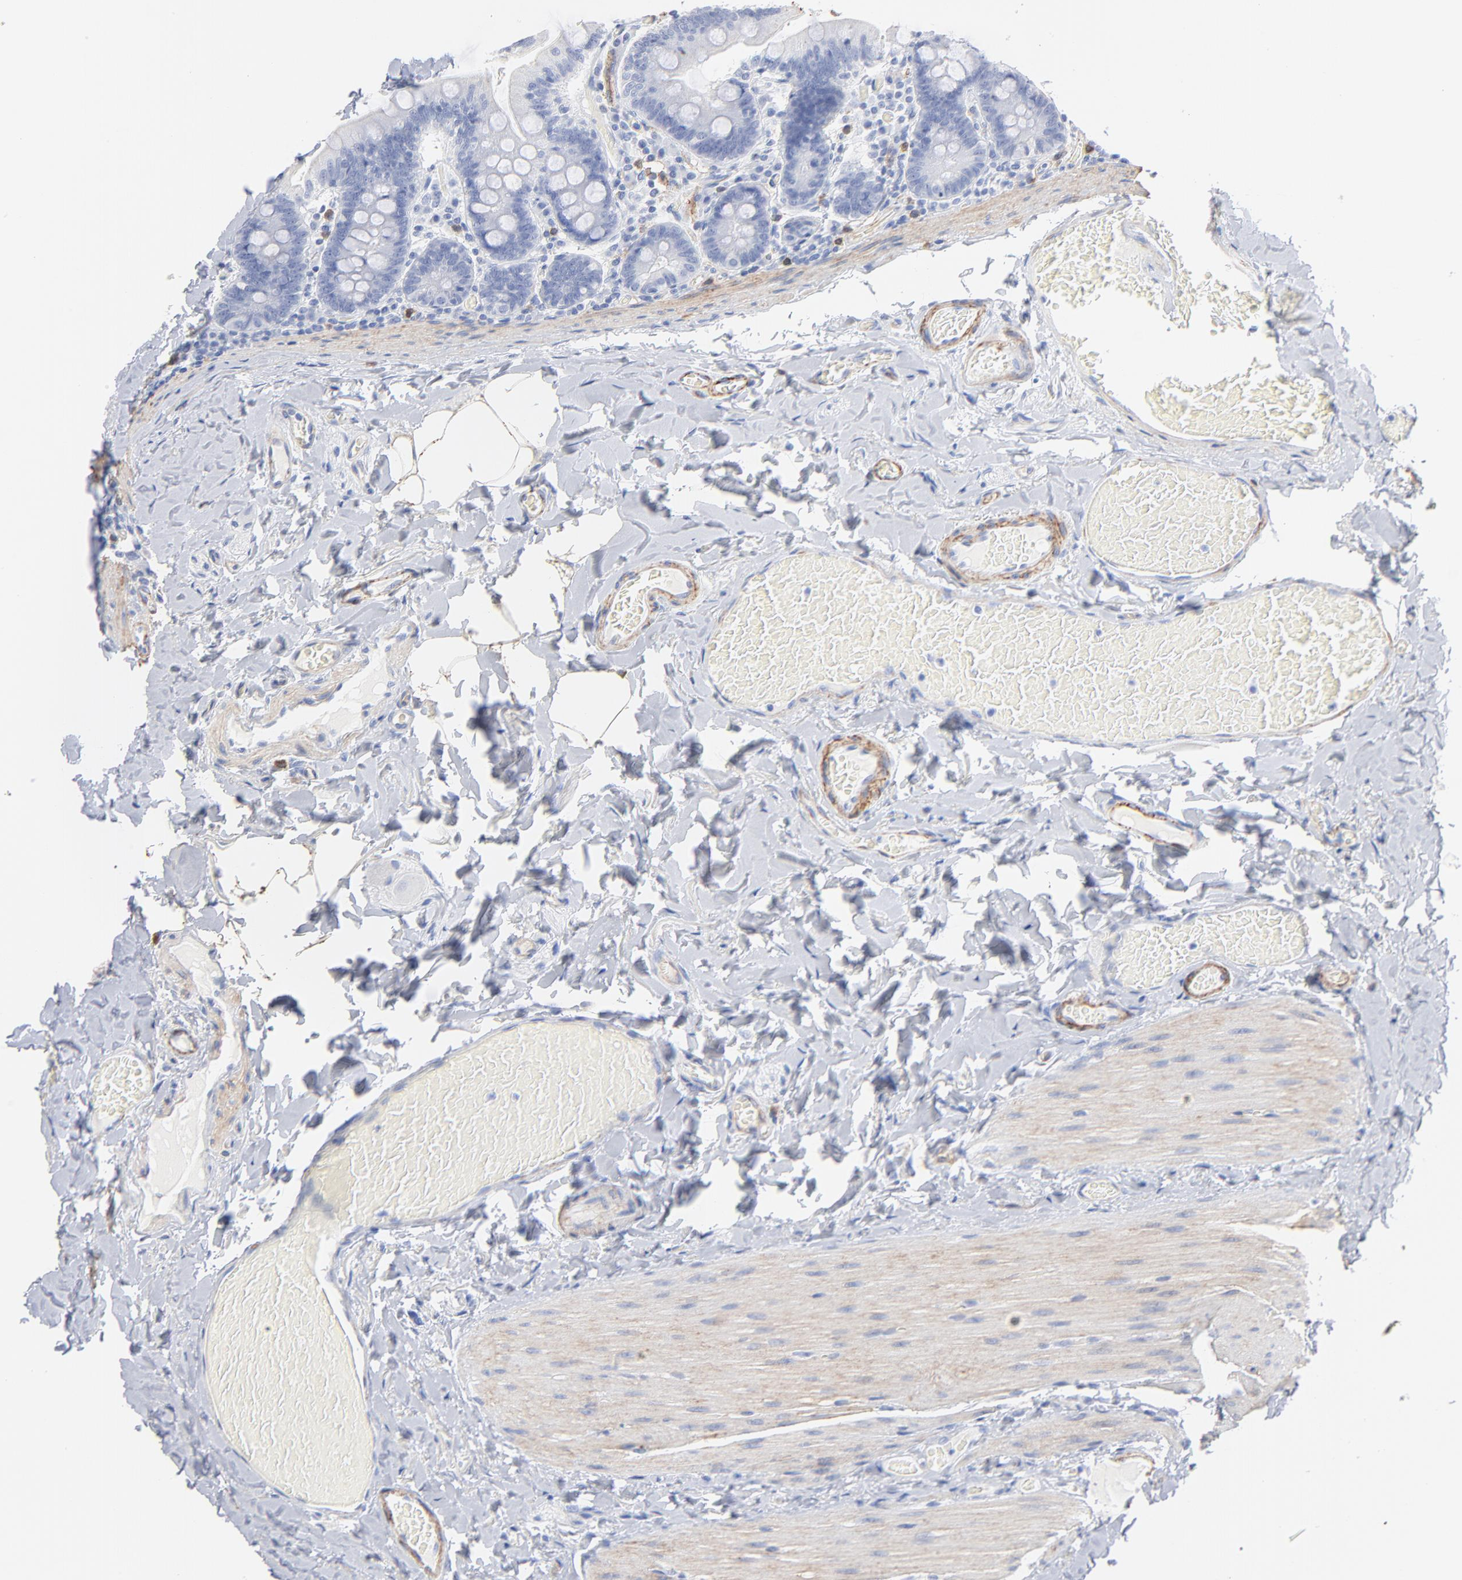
{"staining": {"intensity": "negative", "quantity": "none", "location": "none"}, "tissue": "duodenum", "cell_type": "Glandular cells", "image_type": "normal", "snomed": [{"axis": "morphology", "description": "Normal tissue, NOS"}, {"axis": "topography", "description": "Duodenum"}], "caption": "This is a photomicrograph of immunohistochemistry staining of benign duodenum, which shows no expression in glandular cells.", "gene": "AGTR1", "patient": {"sex": "male", "age": 66}}